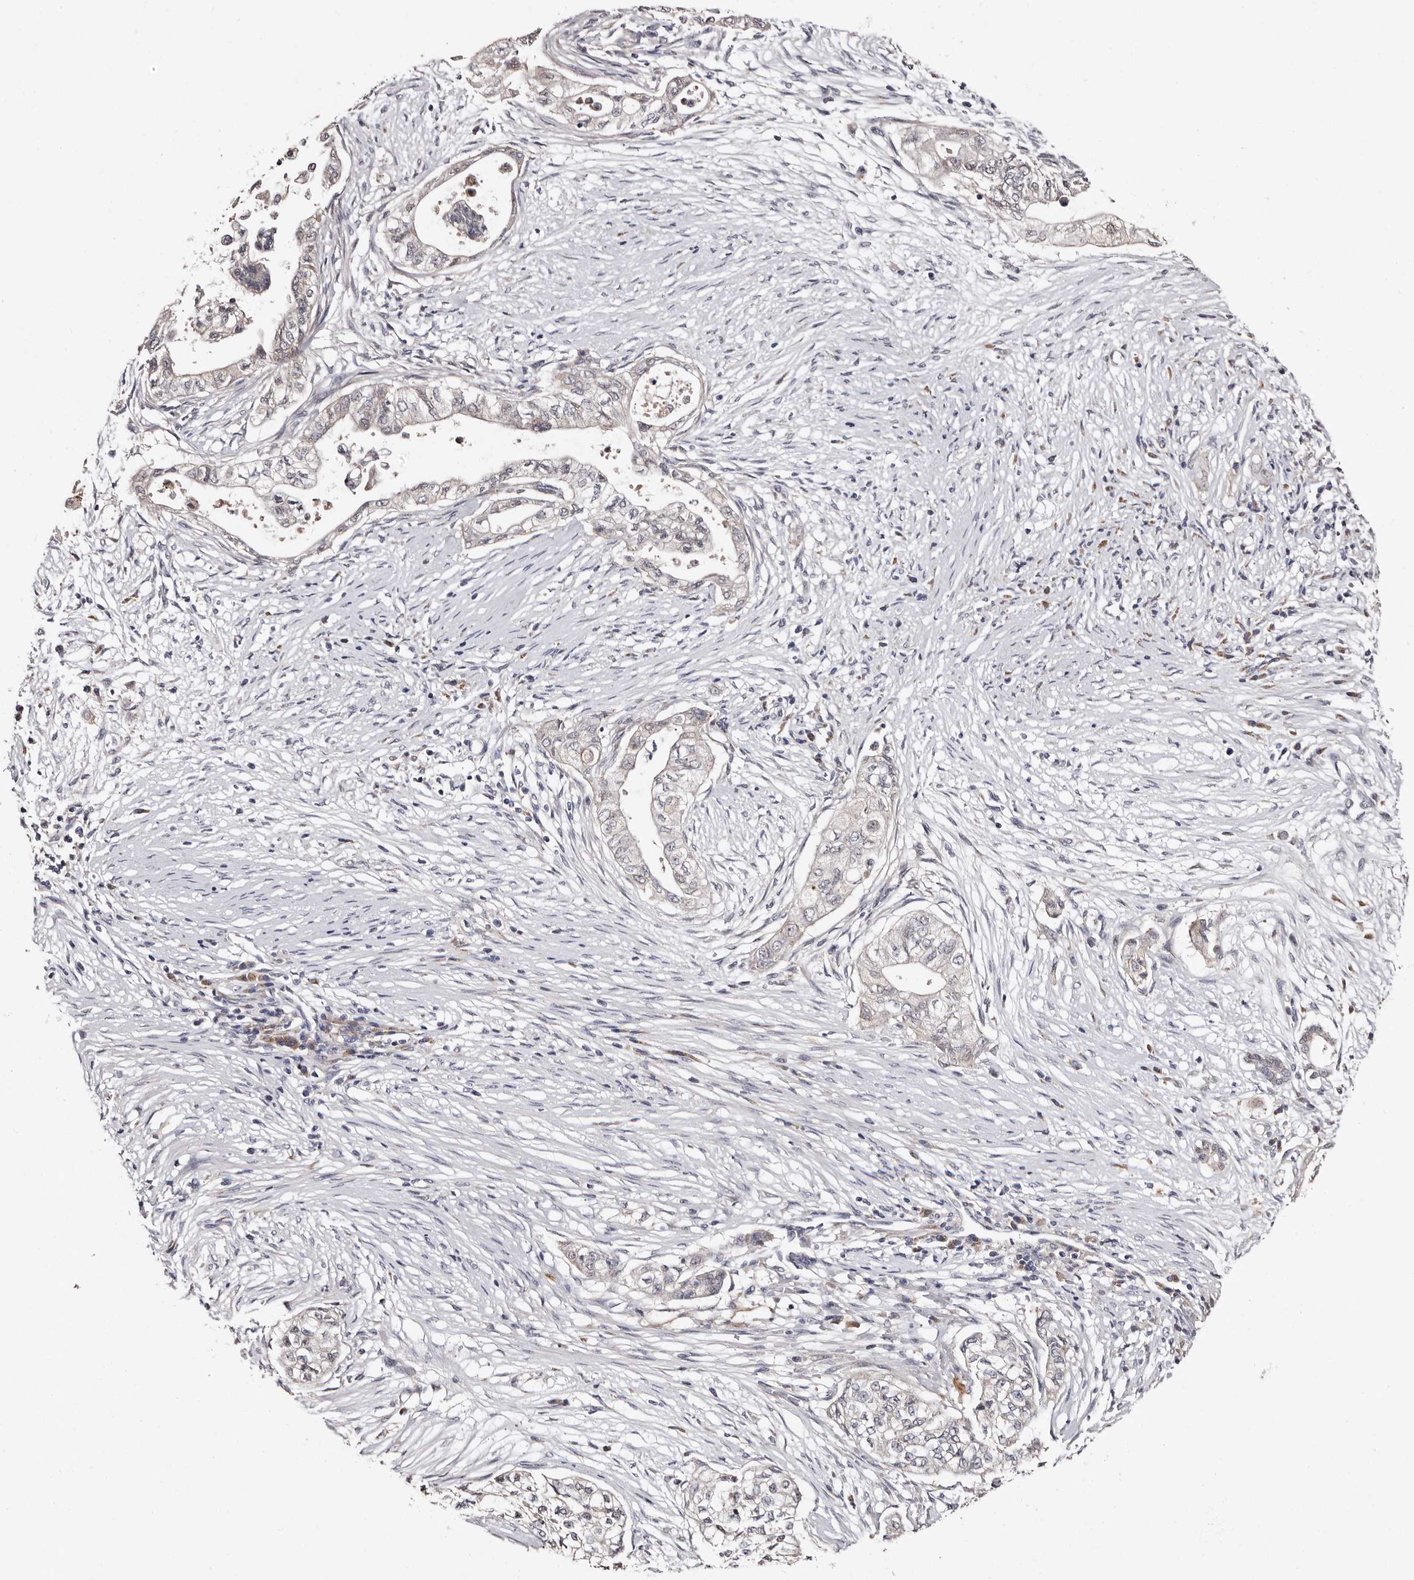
{"staining": {"intensity": "negative", "quantity": "none", "location": "none"}, "tissue": "pancreatic cancer", "cell_type": "Tumor cells", "image_type": "cancer", "snomed": [{"axis": "morphology", "description": "Adenocarcinoma, NOS"}, {"axis": "topography", "description": "Pancreas"}], "caption": "The immunohistochemistry (IHC) micrograph has no significant positivity in tumor cells of adenocarcinoma (pancreatic) tissue. Nuclei are stained in blue.", "gene": "DNPH1", "patient": {"sex": "male", "age": 72}}